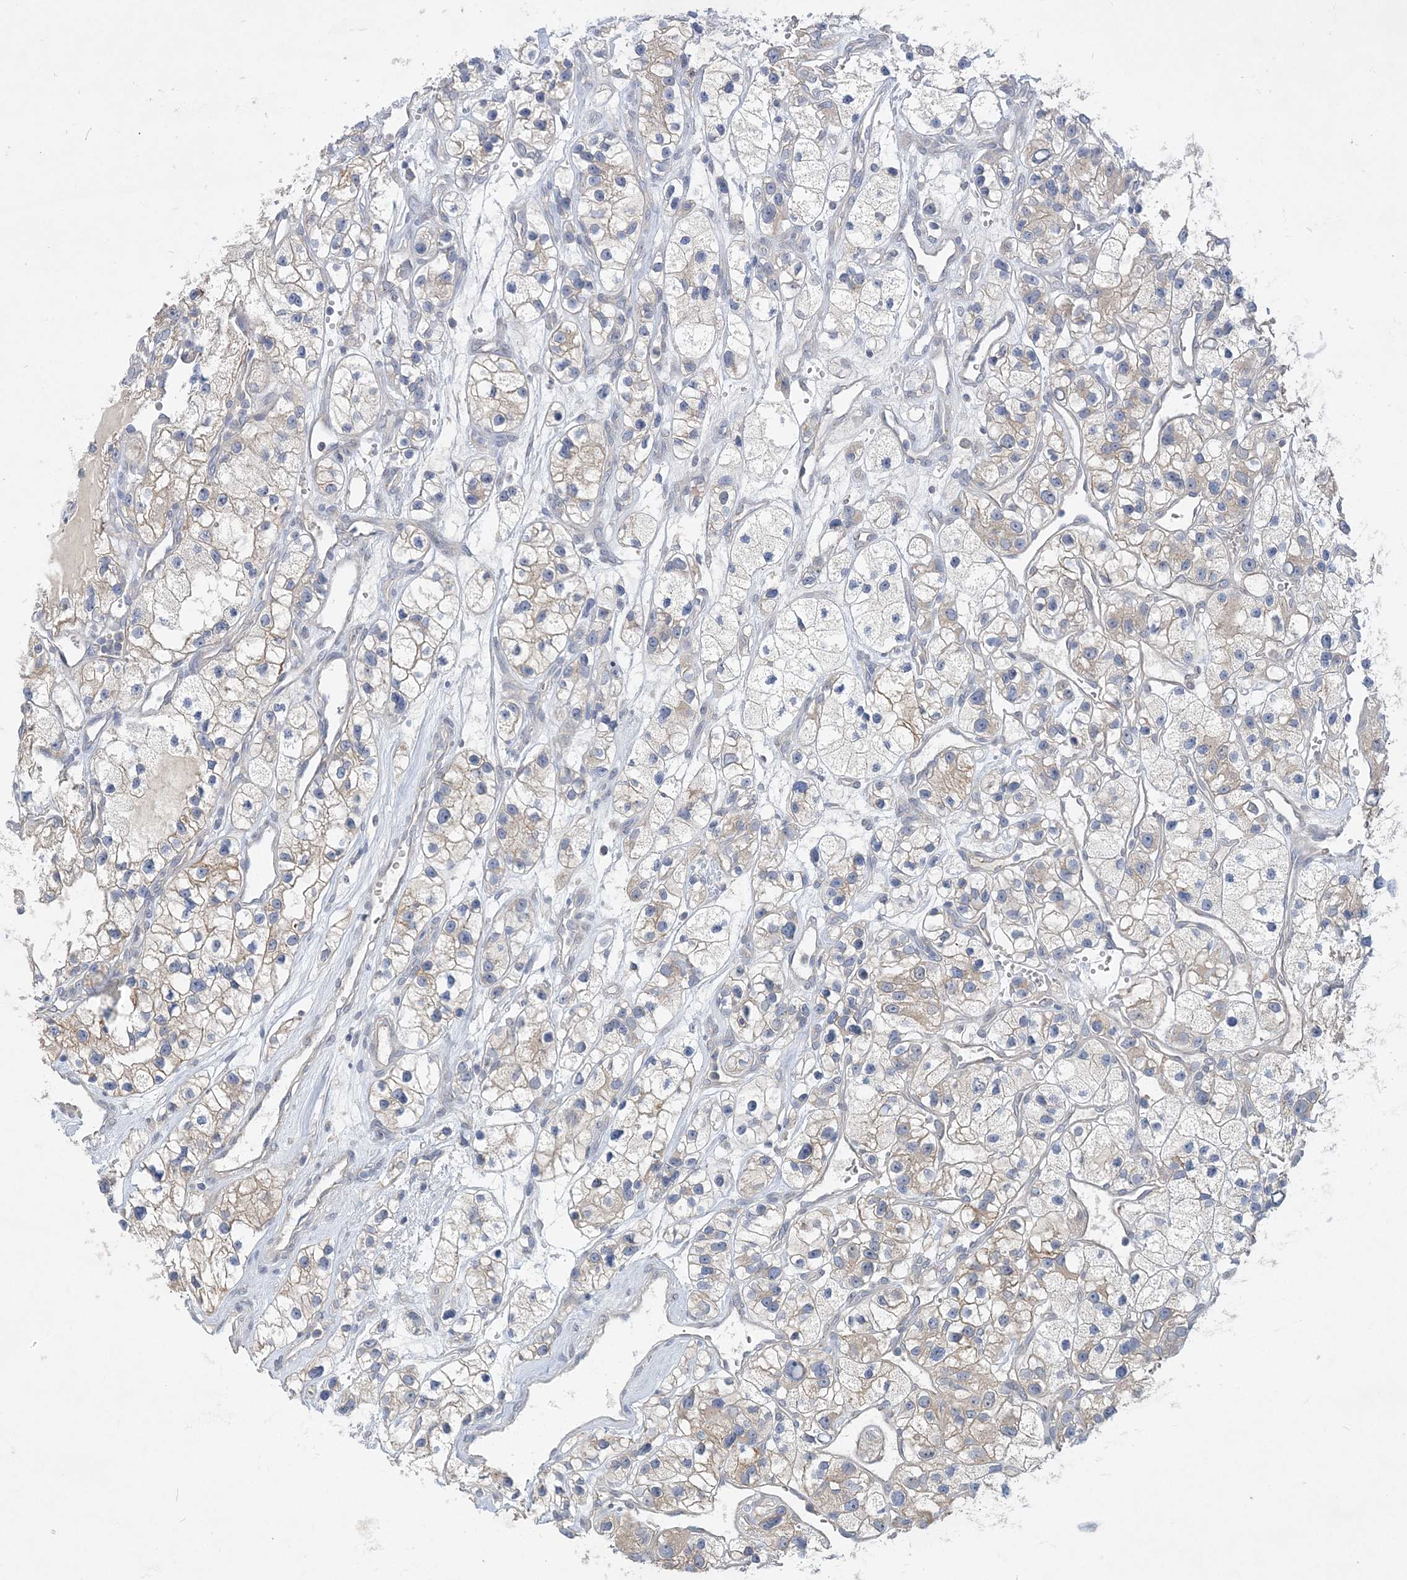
{"staining": {"intensity": "weak", "quantity": "25%-75%", "location": "cytoplasmic/membranous"}, "tissue": "renal cancer", "cell_type": "Tumor cells", "image_type": "cancer", "snomed": [{"axis": "morphology", "description": "Adenocarcinoma, NOS"}, {"axis": "topography", "description": "Kidney"}], "caption": "Human renal cancer stained with a protein marker shows weak staining in tumor cells.", "gene": "ANKRD35", "patient": {"sex": "female", "age": 57}}